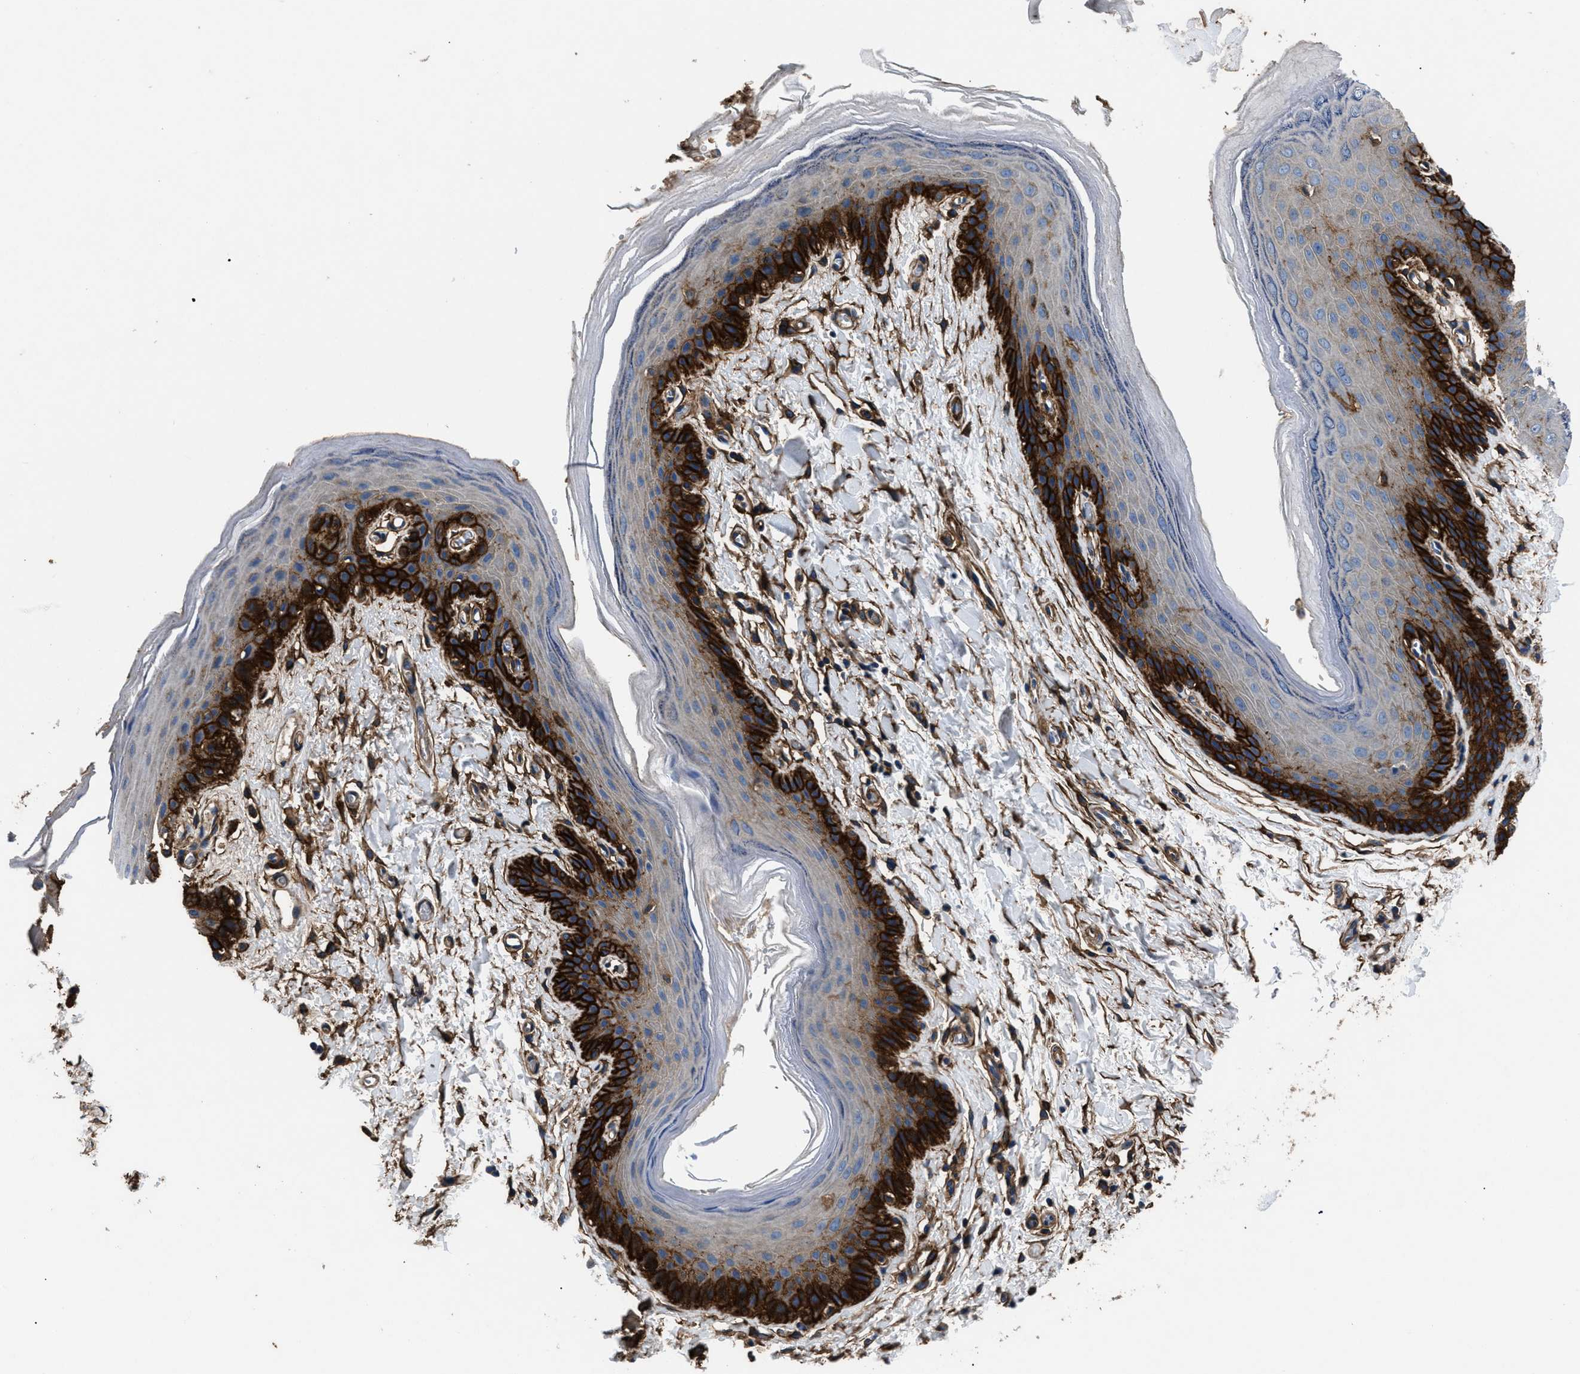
{"staining": {"intensity": "strong", "quantity": "<25%", "location": "cytoplasmic/membranous"}, "tissue": "skin", "cell_type": "Epidermal cells", "image_type": "normal", "snomed": [{"axis": "morphology", "description": "Normal tissue, NOS"}, {"axis": "topography", "description": "Anal"}], "caption": "Strong cytoplasmic/membranous protein positivity is appreciated in about <25% of epidermal cells in skin.", "gene": "CD276", "patient": {"sex": "male", "age": 44}}